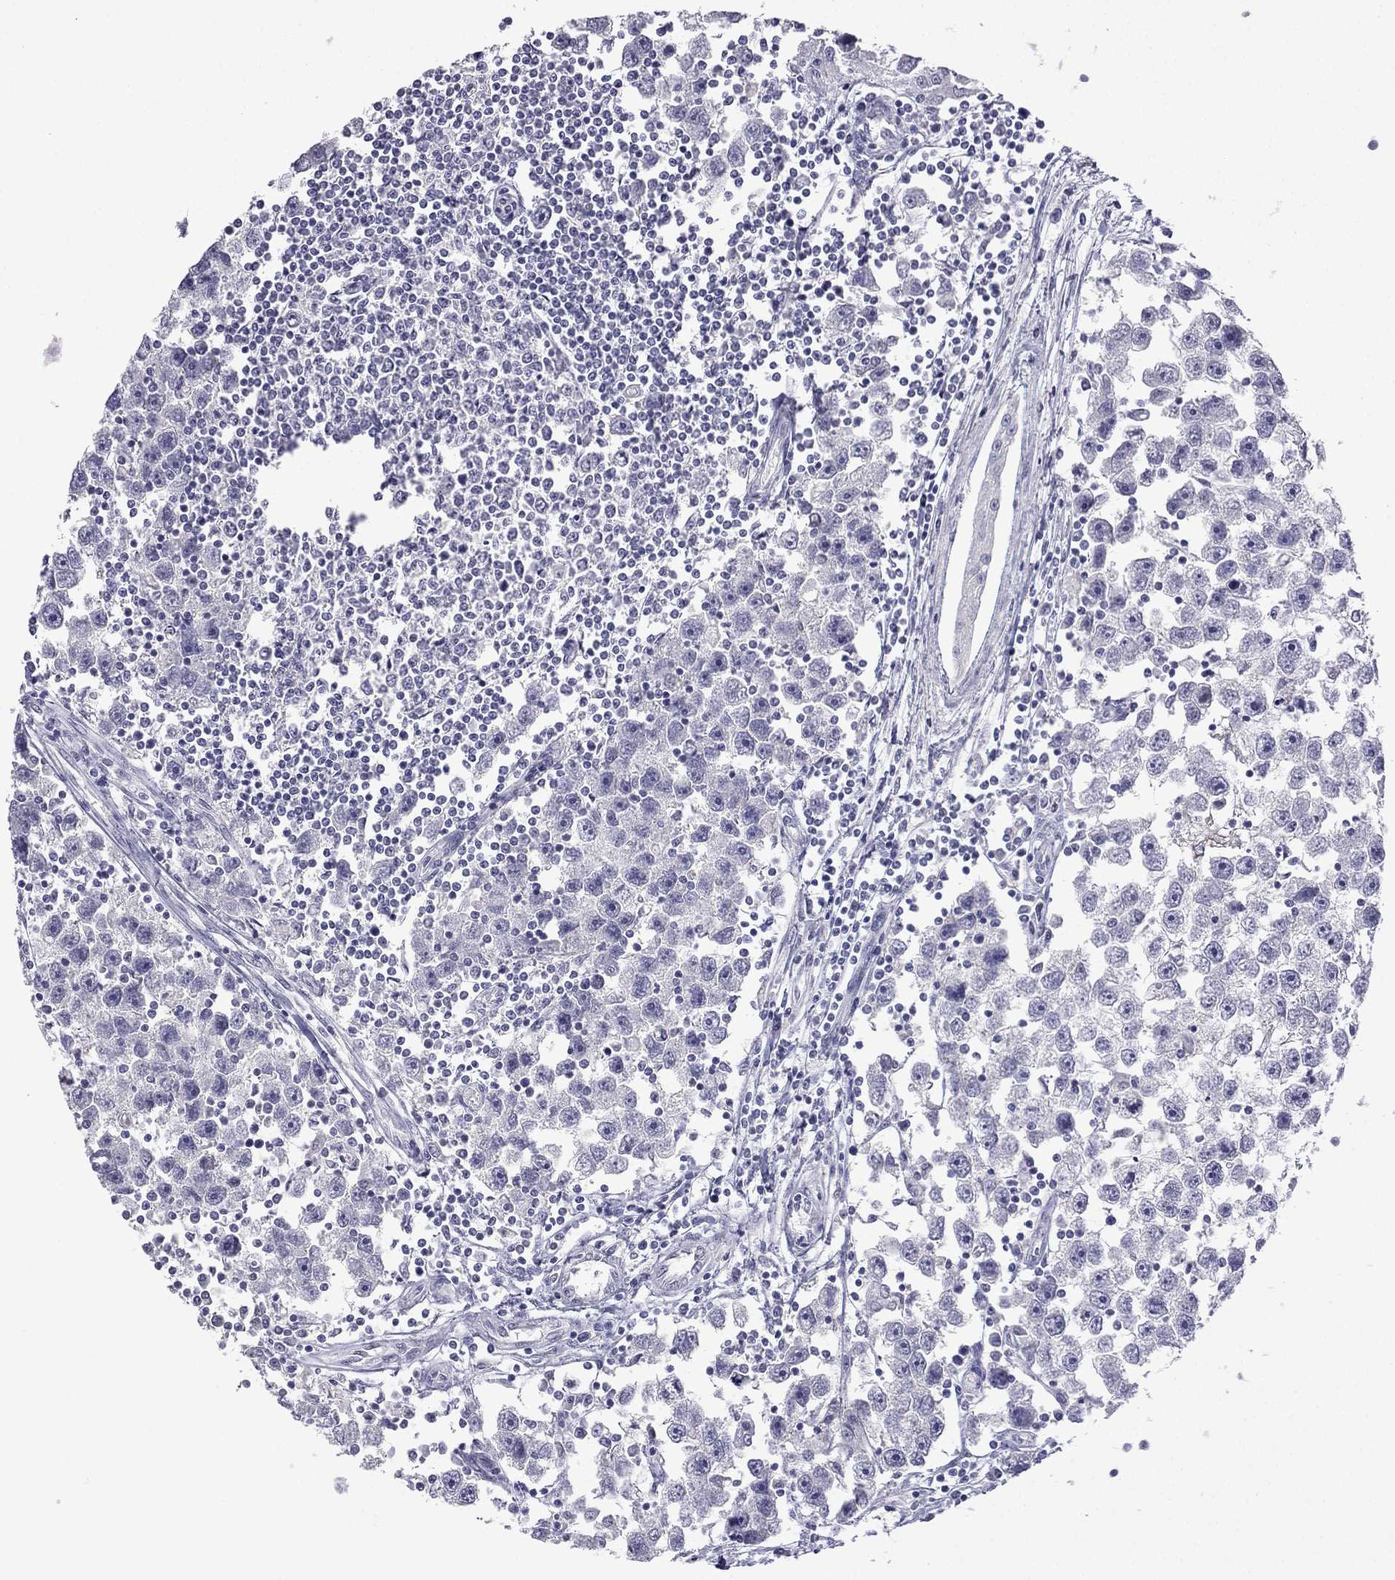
{"staining": {"intensity": "negative", "quantity": "none", "location": "none"}, "tissue": "testis cancer", "cell_type": "Tumor cells", "image_type": "cancer", "snomed": [{"axis": "morphology", "description": "Seminoma, NOS"}, {"axis": "topography", "description": "Testis"}], "caption": "A photomicrograph of seminoma (testis) stained for a protein shows no brown staining in tumor cells.", "gene": "CFAP70", "patient": {"sex": "male", "age": 30}}